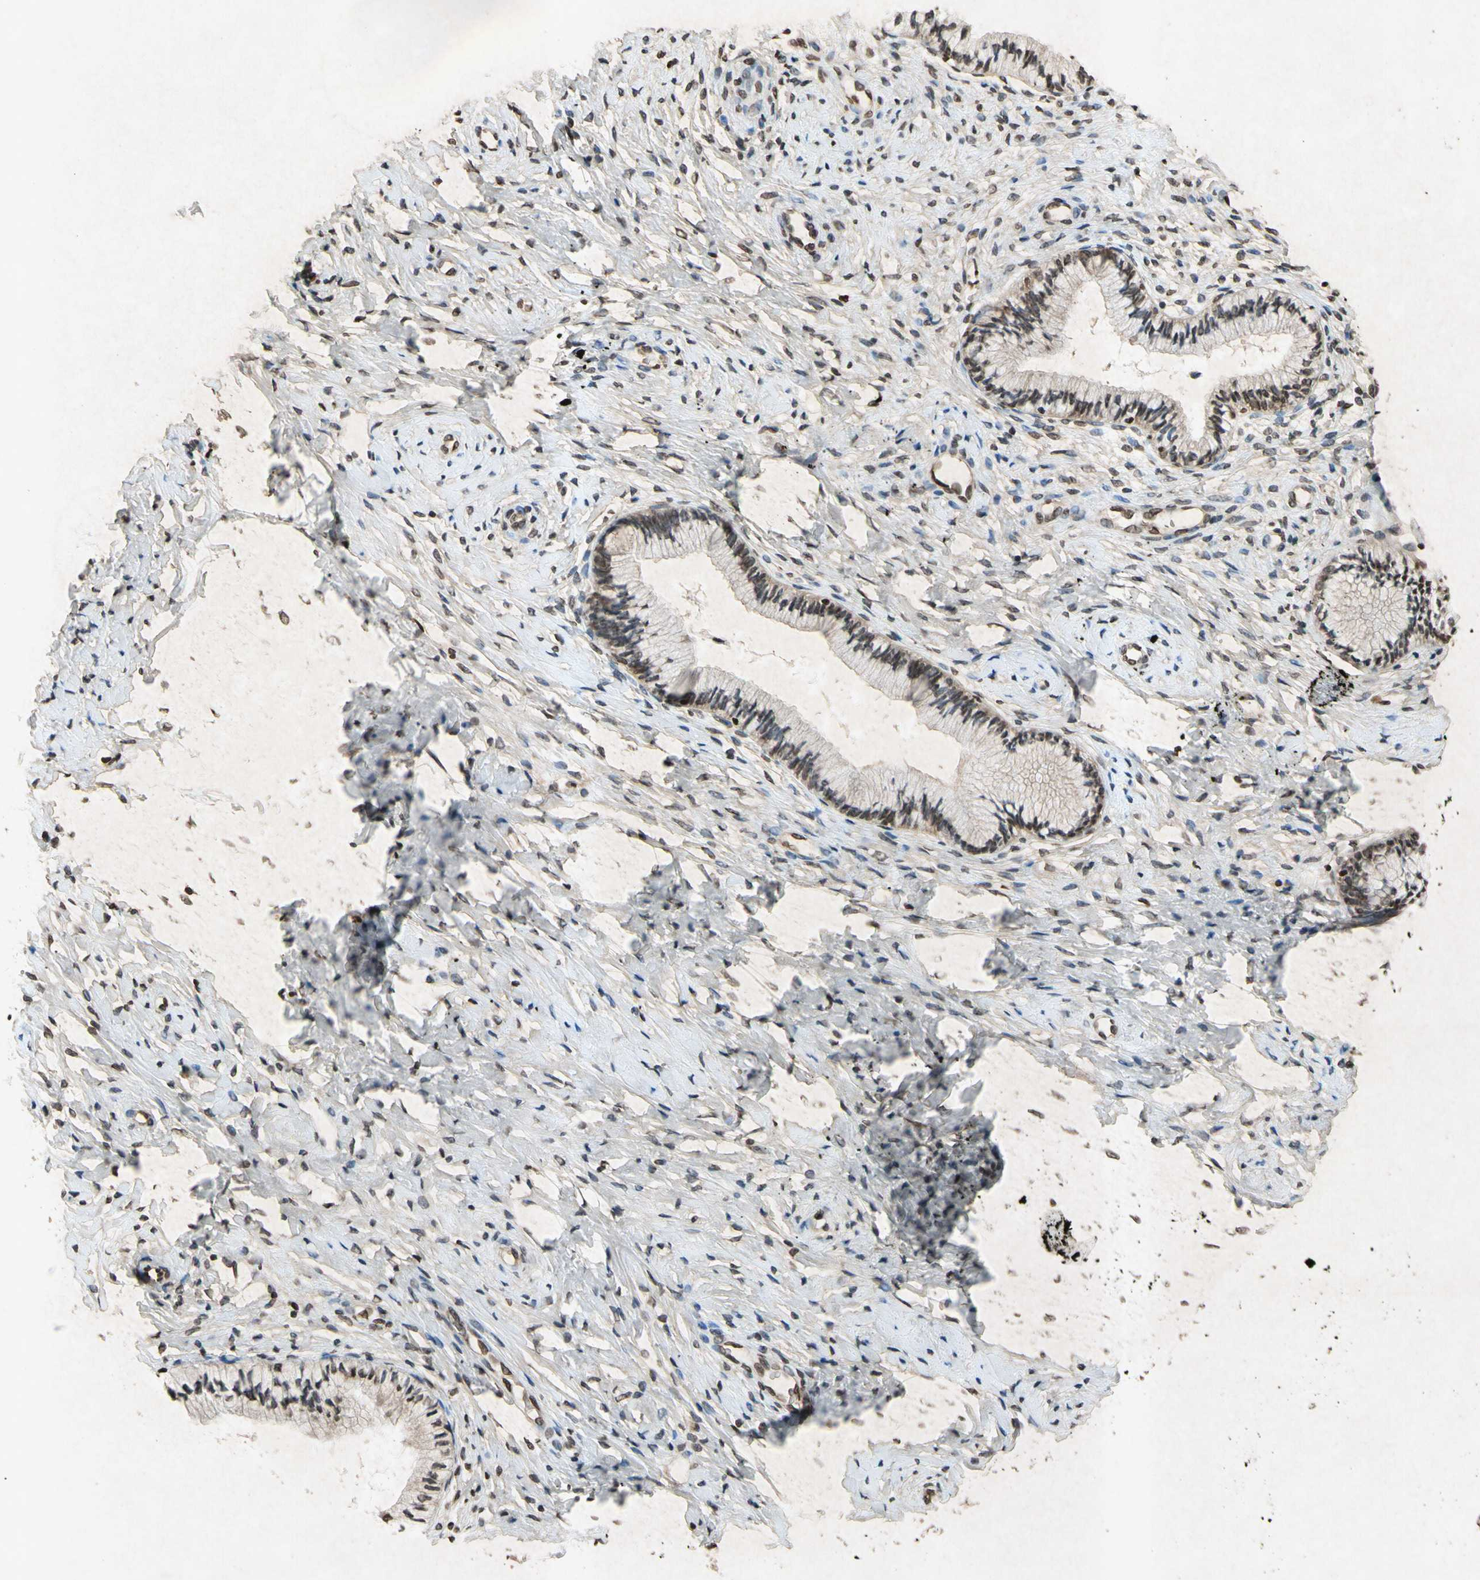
{"staining": {"intensity": "moderate", "quantity": ">75%", "location": "nuclear"}, "tissue": "cervix", "cell_type": "Glandular cells", "image_type": "normal", "snomed": [{"axis": "morphology", "description": "Normal tissue, NOS"}, {"axis": "topography", "description": "Cervix"}], "caption": "Protein expression analysis of benign cervix shows moderate nuclear expression in about >75% of glandular cells. The protein is shown in brown color, while the nuclei are stained blue.", "gene": "HOXB3", "patient": {"sex": "female", "age": 46}}